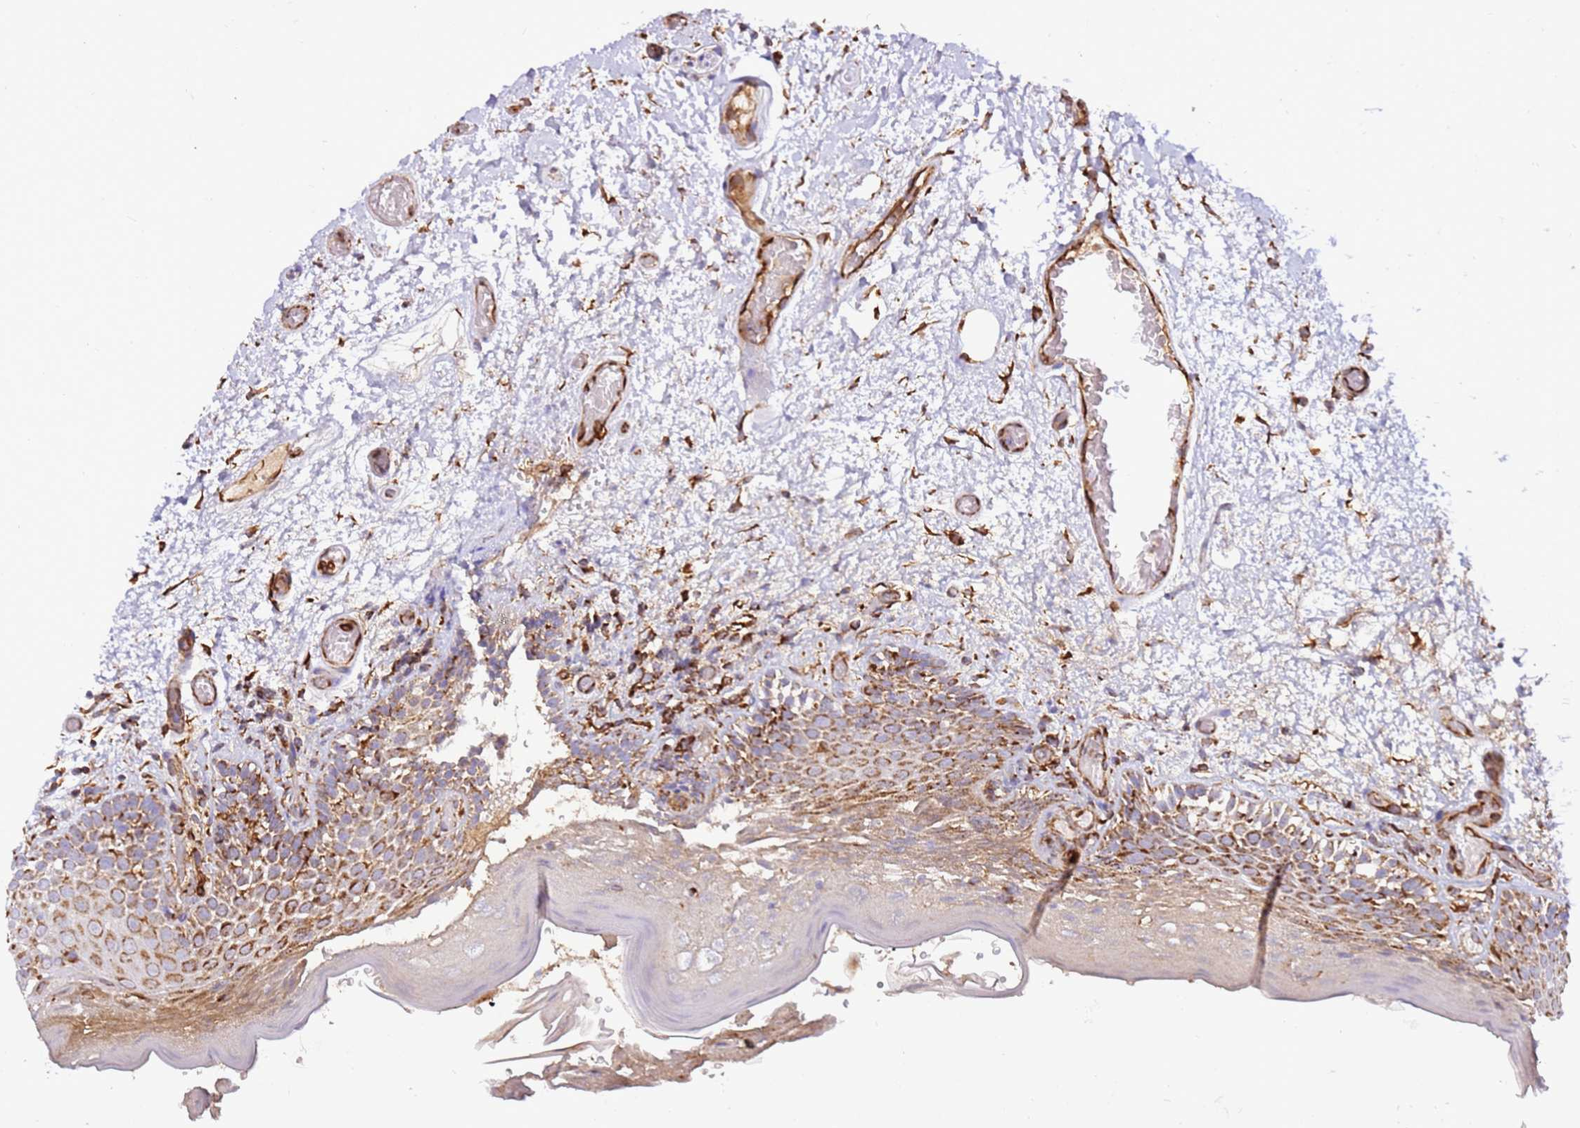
{"staining": {"intensity": "strong", "quantity": ">75%", "location": "cytoplasmic/membranous"}, "tissue": "oral mucosa", "cell_type": "Squamous epithelial cells", "image_type": "normal", "snomed": [{"axis": "morphology", "description": "Normal tissue, NOS"}, {"axis": "morphology", "description": "Squamous cell carcinoma, NOS"}, {"axis": "topography", "description": "Oral tissue"}, {"axis": "topography", "description": "Tounge, NOS"}, {"axis": "topography", "description": "Head-Neck"}], "caption": "Immunohistochemical staining of benign oral mucosa demonstrates high levels of strong cytoplasmic/membranous positivity in about >75% of squamous epithelial cells. (DAB (3,3'-diaminobenzidine) IHC, brown staining for protein, blue staining for nuclei).", "gene": "MRPL20", "patient": {"sex": "male", "age": 76}}